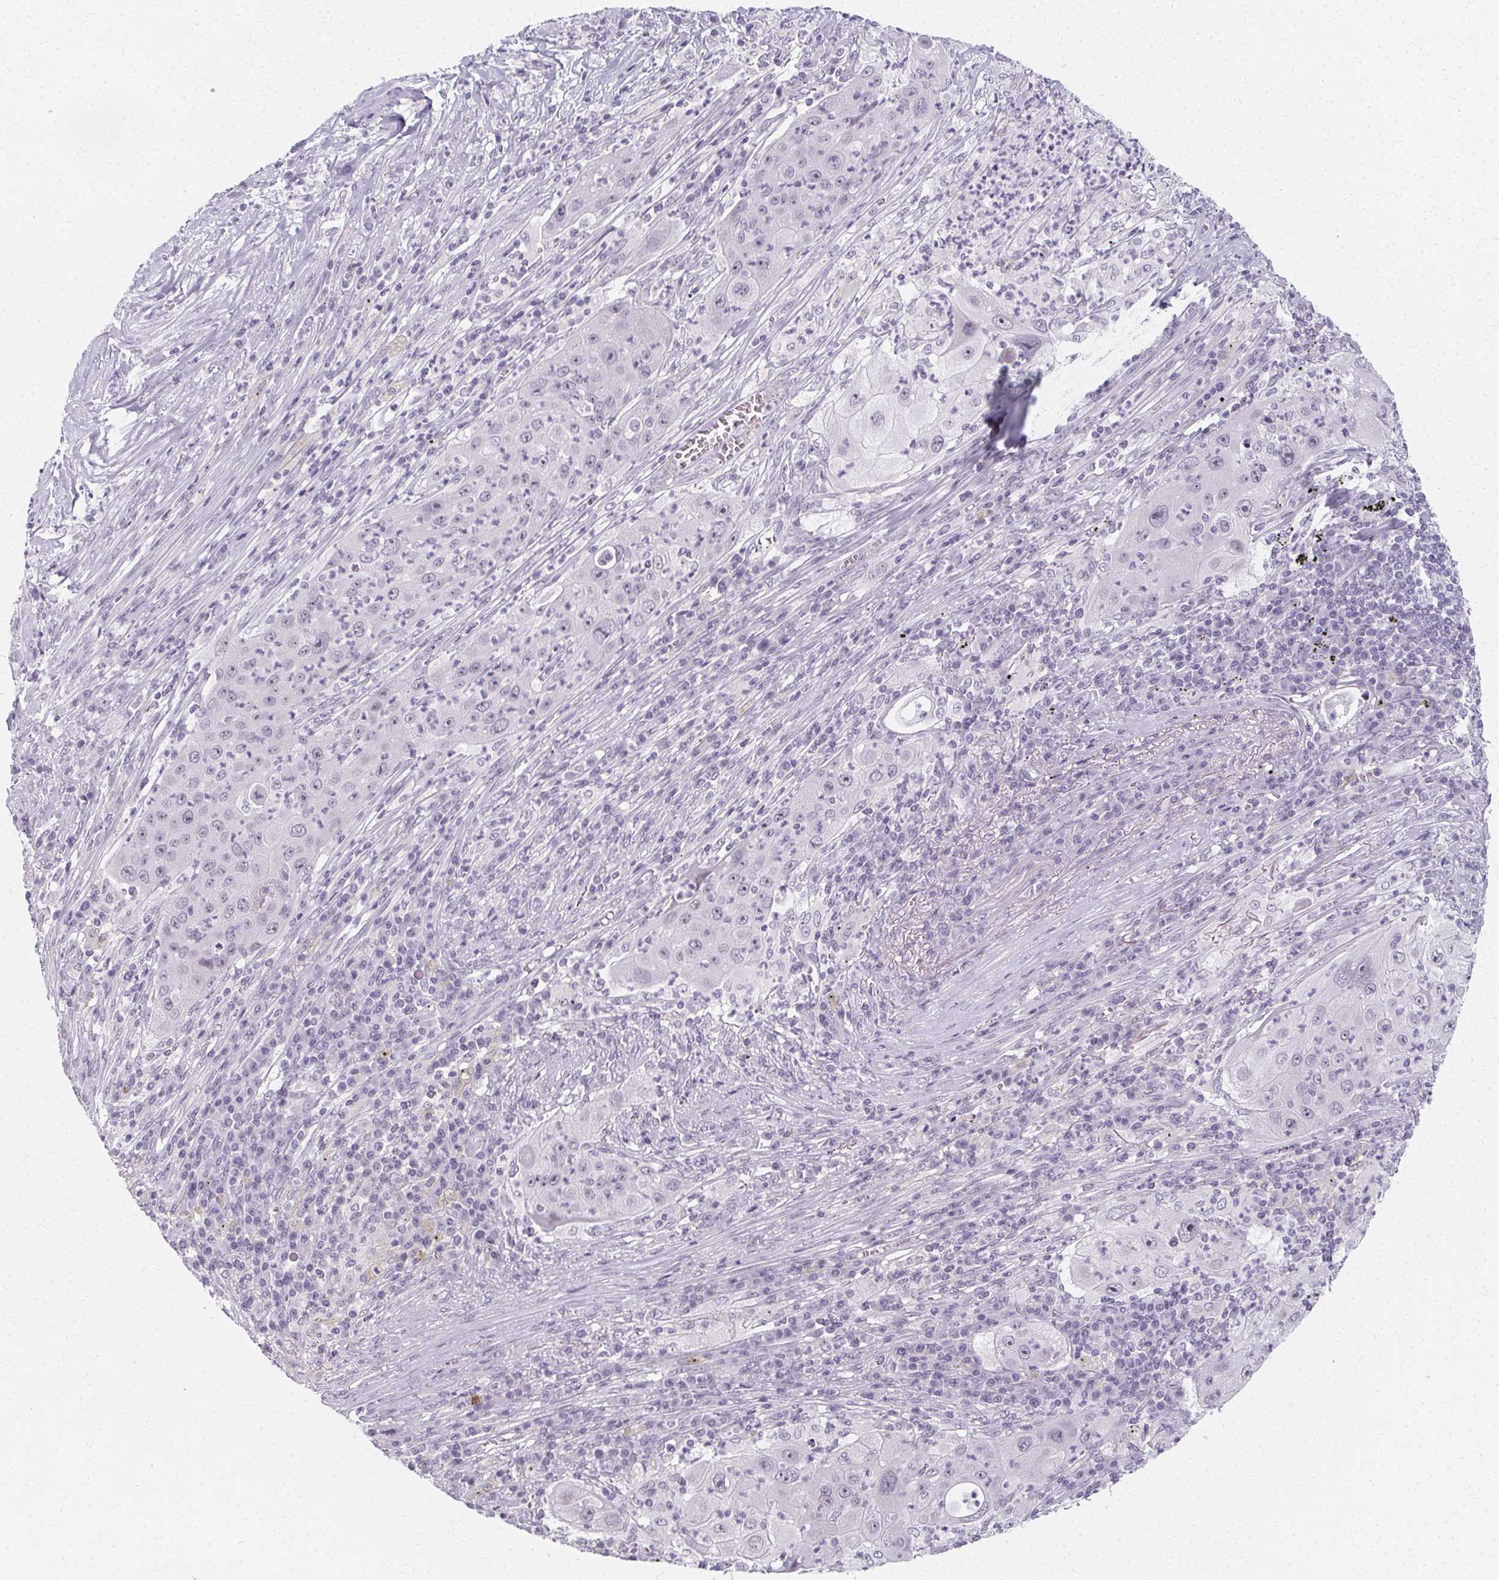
{"staining": {"intensity": "negative", "quantity": "none", "location": "none"}, "tissue": "lung cancer", "cell_type": "Tumor cells", "image_type": "cancer", "snomed": [{"axis": "morphology", "description": "Squamous cell carcinoma, NOS"}, {"axis": "topography", "description": "Lung"}], "caption": "IHC micrograph of neoplastic tissue: lung cancer stained with DAB (3,3'-diaminobenzidine) exhibits no significant protein expression in tumor cells.", "gene": "SYNPR", "patient": {"sex": "female", "age": 59}}